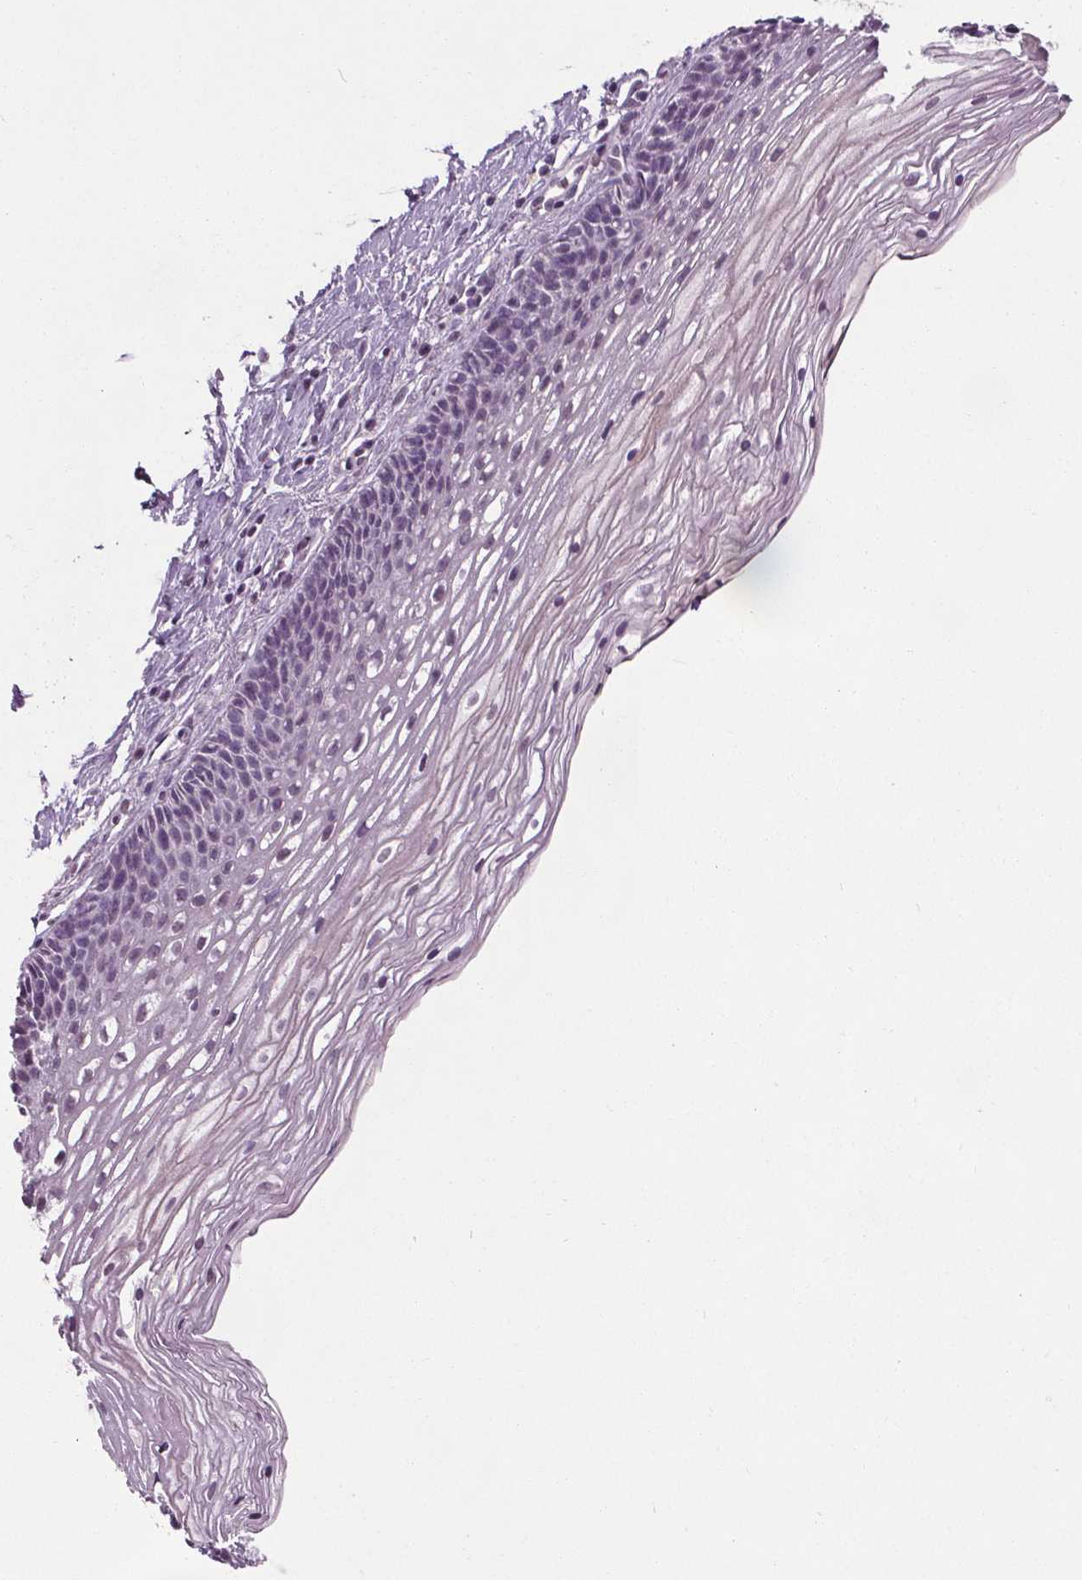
{"staining": {"intensity": "negative", "quantity": "none", "location": "none"}, "tissue": "cervix", "cell_type": "Glandular cells", "image_type": "normal", "snomed": [{"axis": "morphology", "description": "Normal tissue, NOS"}, {"axis": "topography", "description": "Cervix"}], "caption": "Glandular cells are negative for brown protein staining in benign cervix.", "gene": "SLC2A9", "patient": {"sex": "female", "age": 34}}